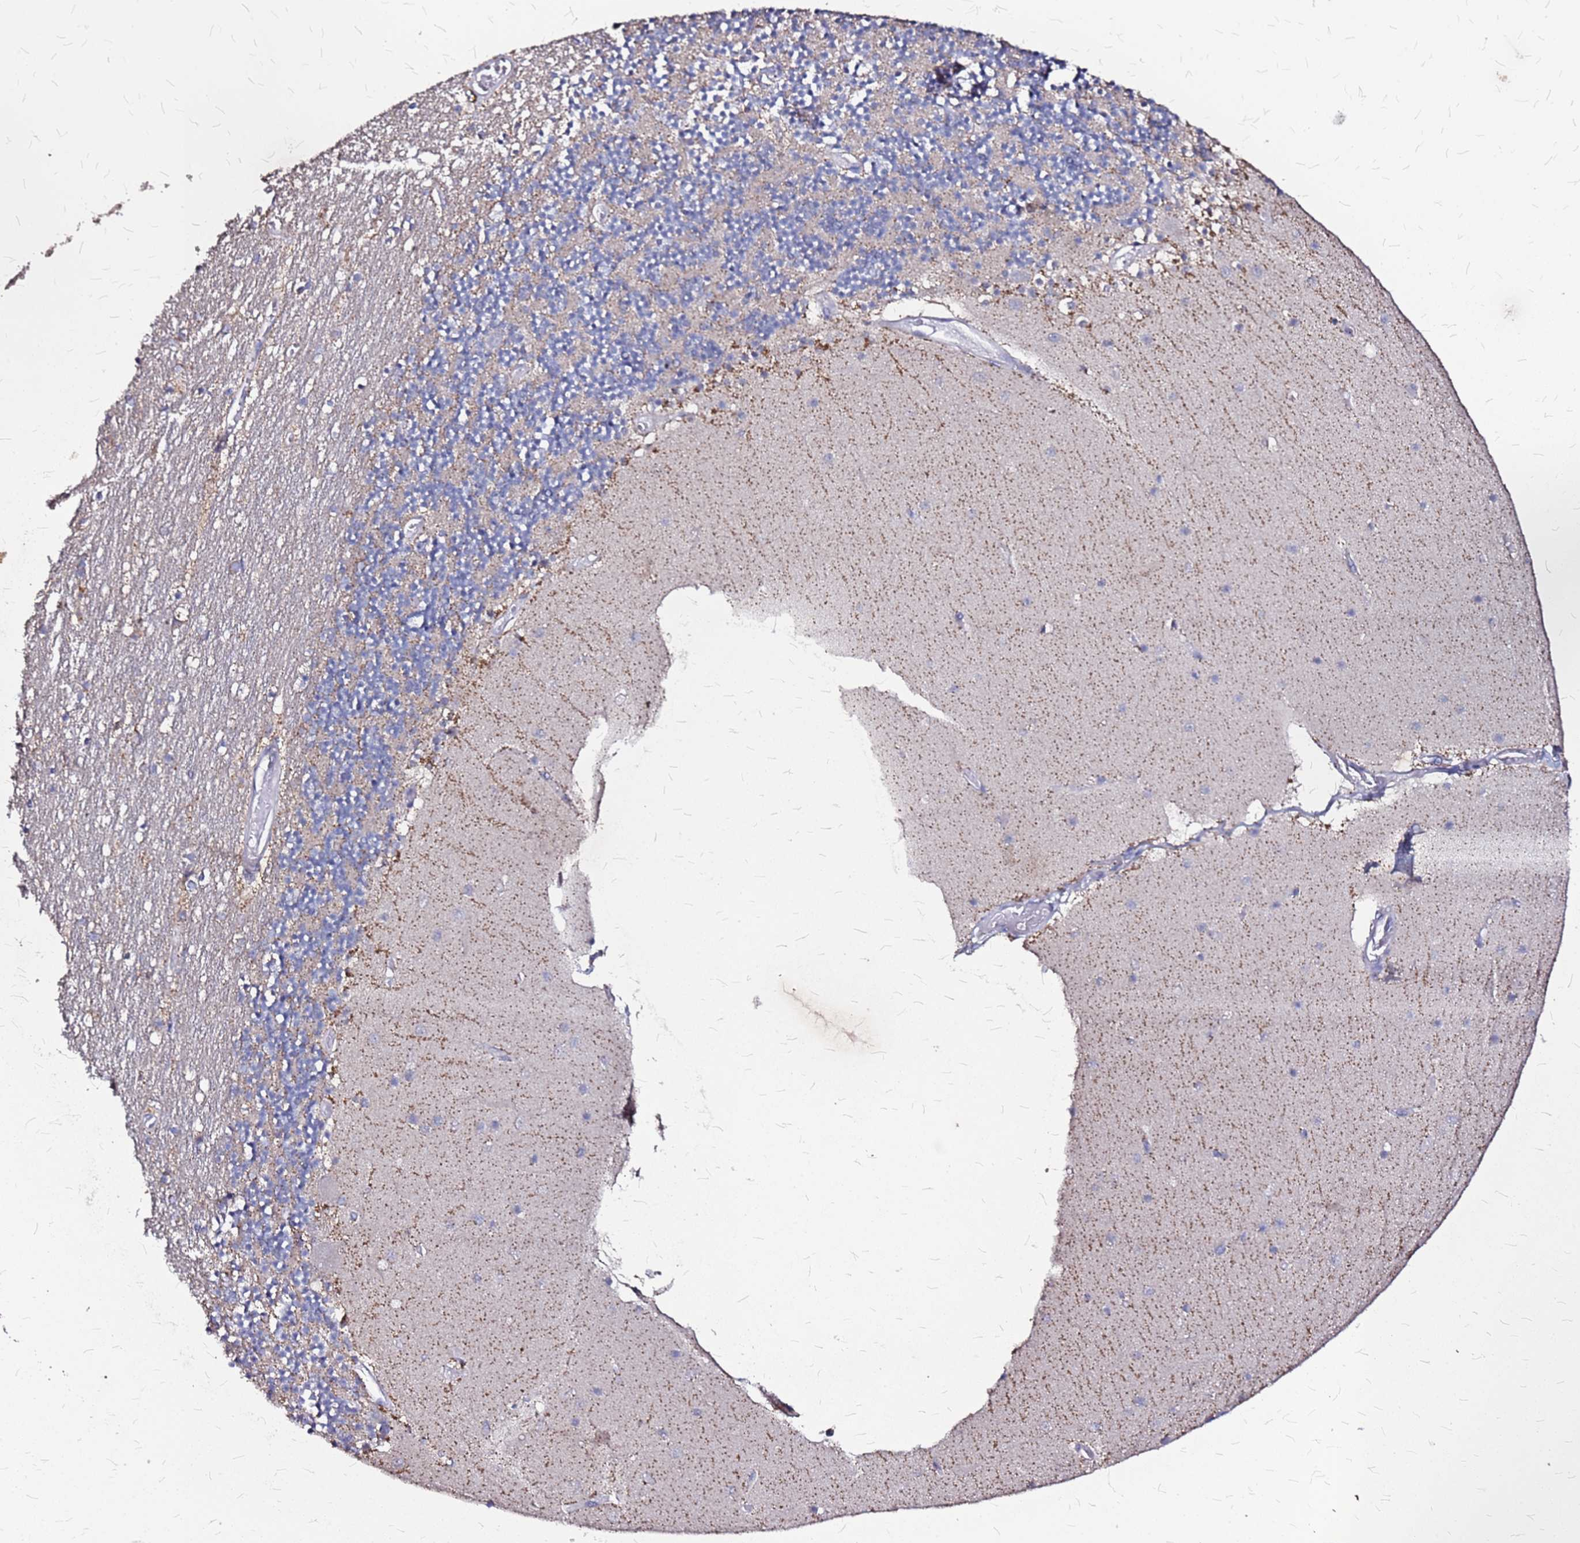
{"staining": {"intensity": "weak", "quantity": "25%-75%", "location": "cytoplasmic/membranous"}, "tissue": "cerebellum", "cell_type": "Cells in granular layer", "image_type": "normal", "snomed": [{"axis": "morphology", "description": "Normal tissue, NOS"}, {"axis": "topography", "description": "Cerebellum"}], "caption": "The photomicrograph shows immunohistochemical staining of benign cerebellum. There is weak cytoplasmic/membranous staining is seen in approximately 25%-75% of cells in granular layer.", "gene": "DCDC2C", "patient": {"sex": "female", "age": 28}}